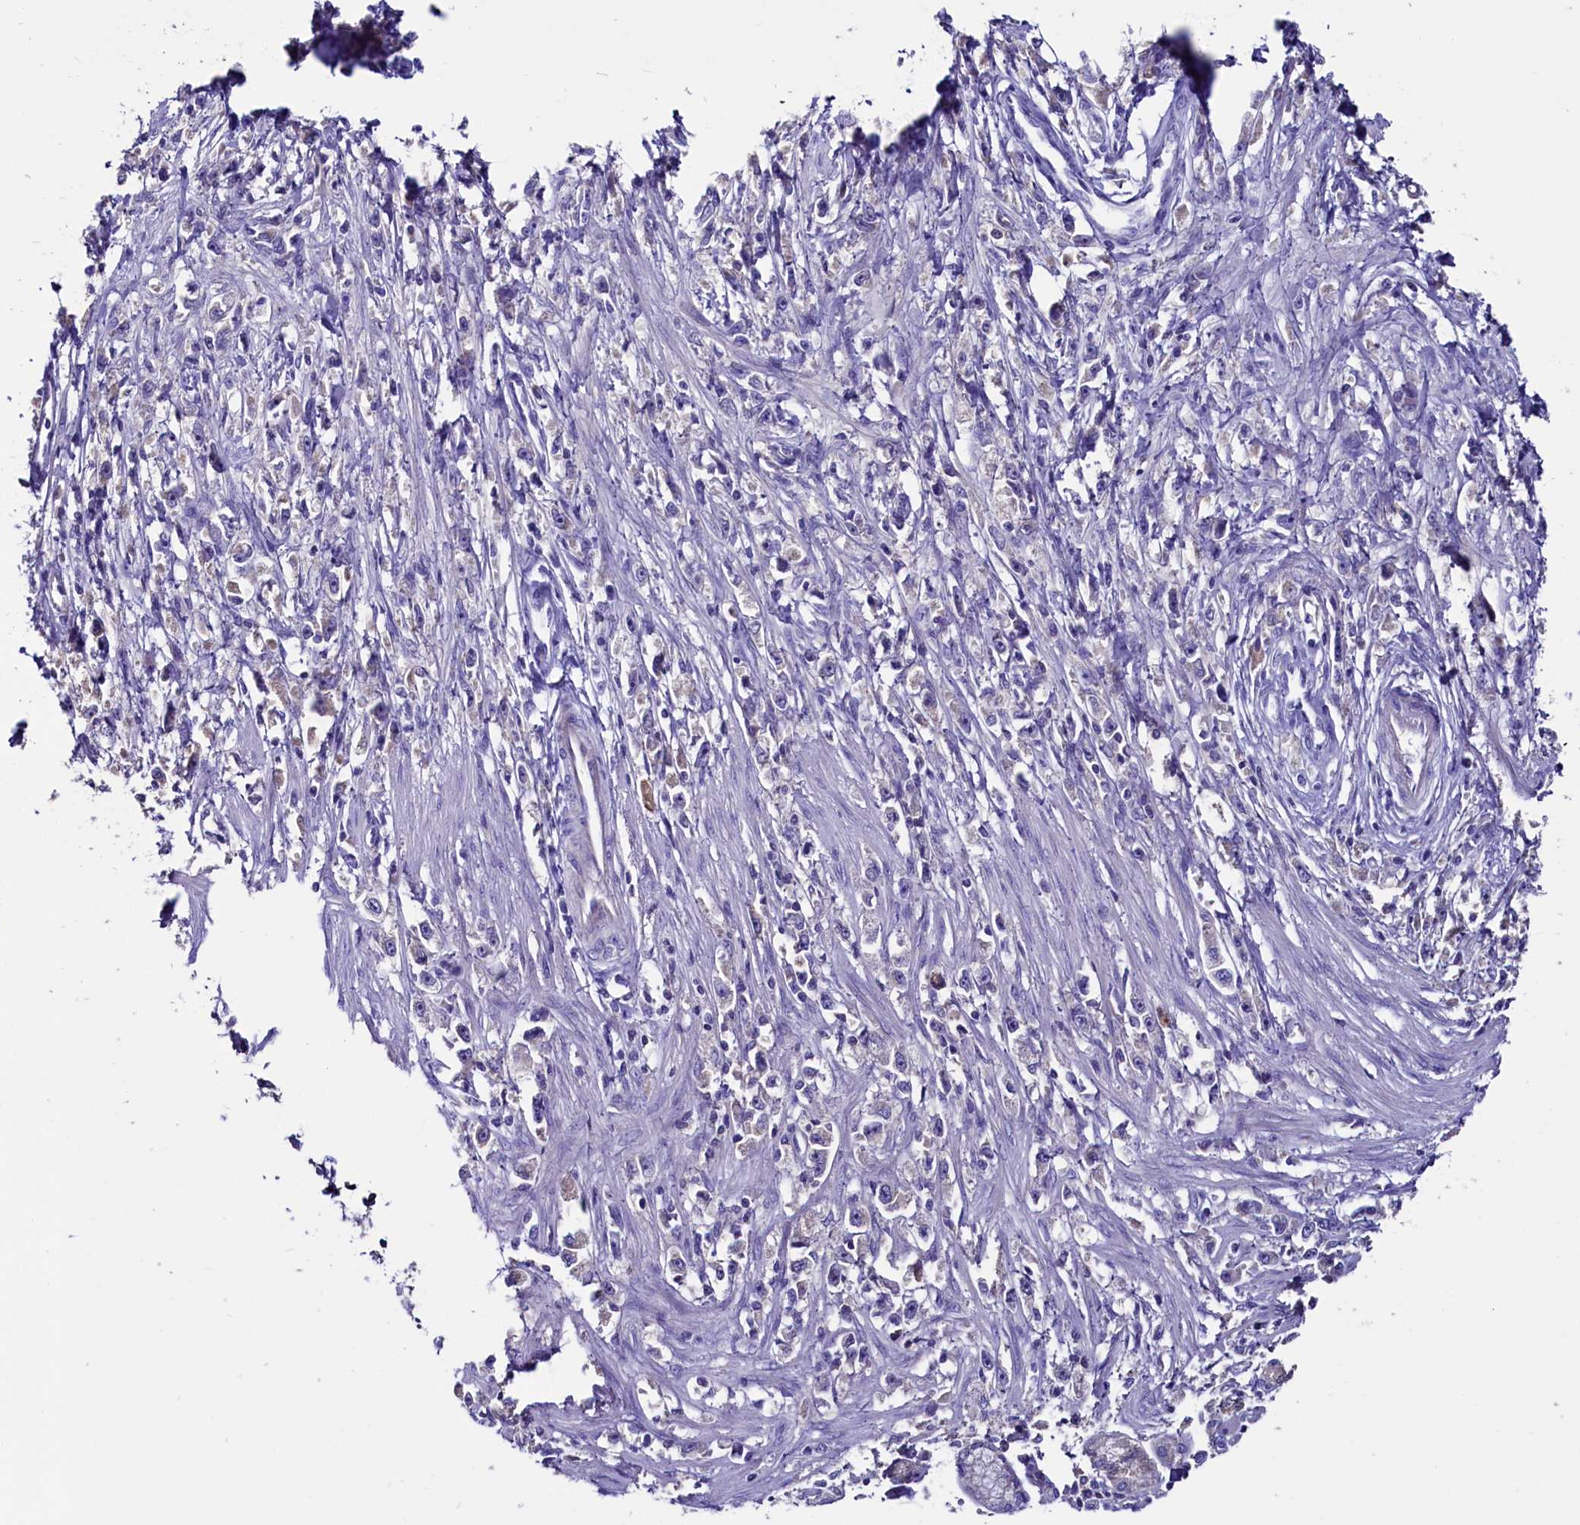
{"staining": {"intensity": "negative", "quantity": "none", "location": "none"}, "tissue": "stomach cancer", "cell_type": "Tumor cells", "image_type": "cancer", "snomed": [{"axis": "morphology", "description": "Adenocarcinoma, NOS"}, {"axis": "topography", "description": "Stomach"}], "caption": "Adenocarcinoma (stomach) was stained to show a protein in brown. There is no significant expression in tumor cells.", "gene": "CCBE1", "patient": {"sex": "female", "age": 59}}